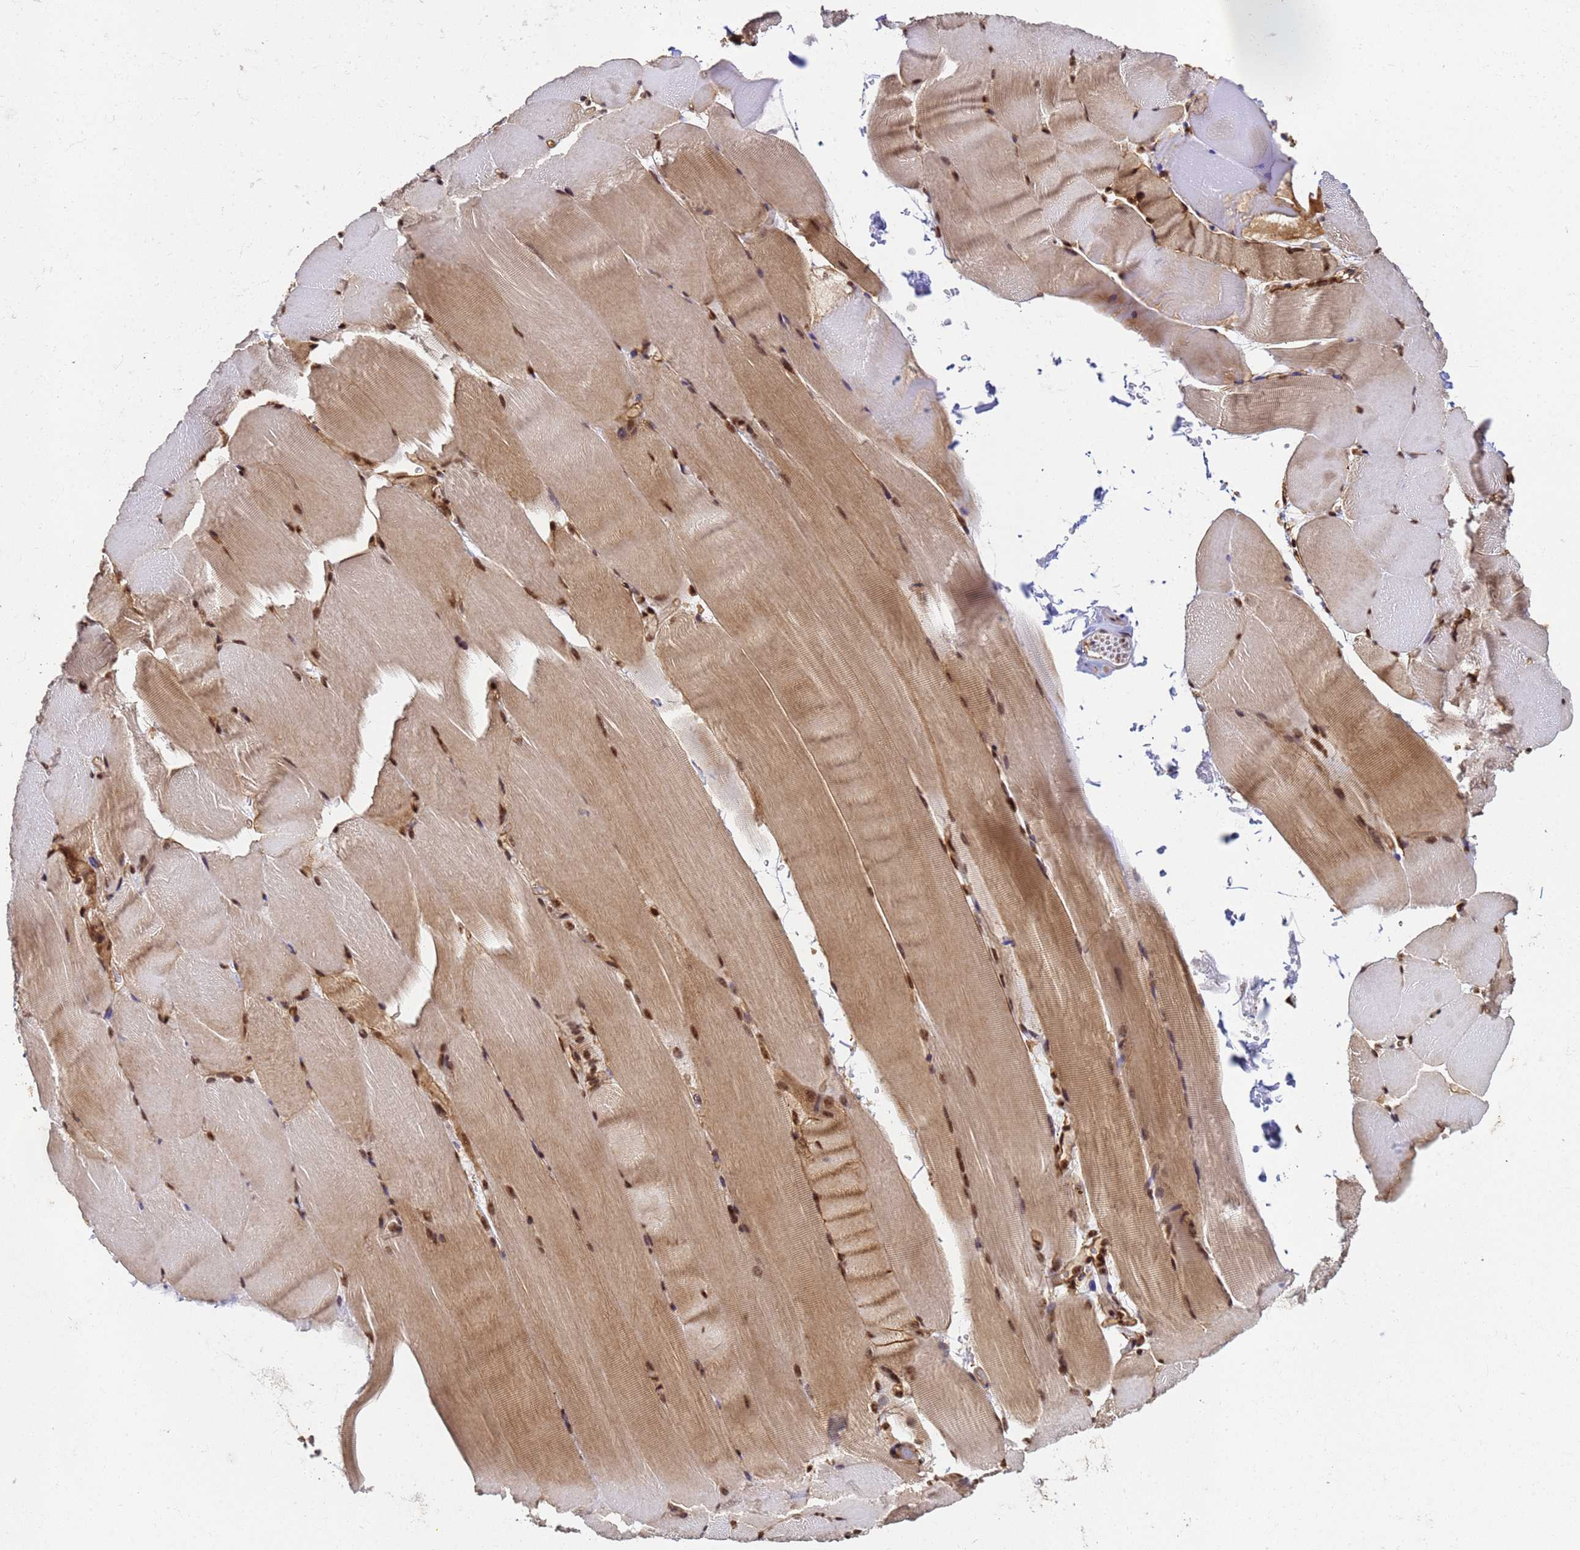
{"staining": {"intensity": "strong", "quantity": ">75%", "location": "nuclear"}, "tissue": "skeletal muscle", "cell_type": "Myocytes", "image_type": "normal", "snomed": [{"axis": "morphology", "description": "Normal tissue, NOS"}, {"axis": "topography", "description": "Skeletal muscle"}, {"axis": "topography", "description": "Parathyroid gland"}], "caption": "An image of skeletal muscle stained for a protein shows strong nuclear brown staining in myocytes.", "gene": "SYF2", "patient": {"sex": "female", "age": 37}}